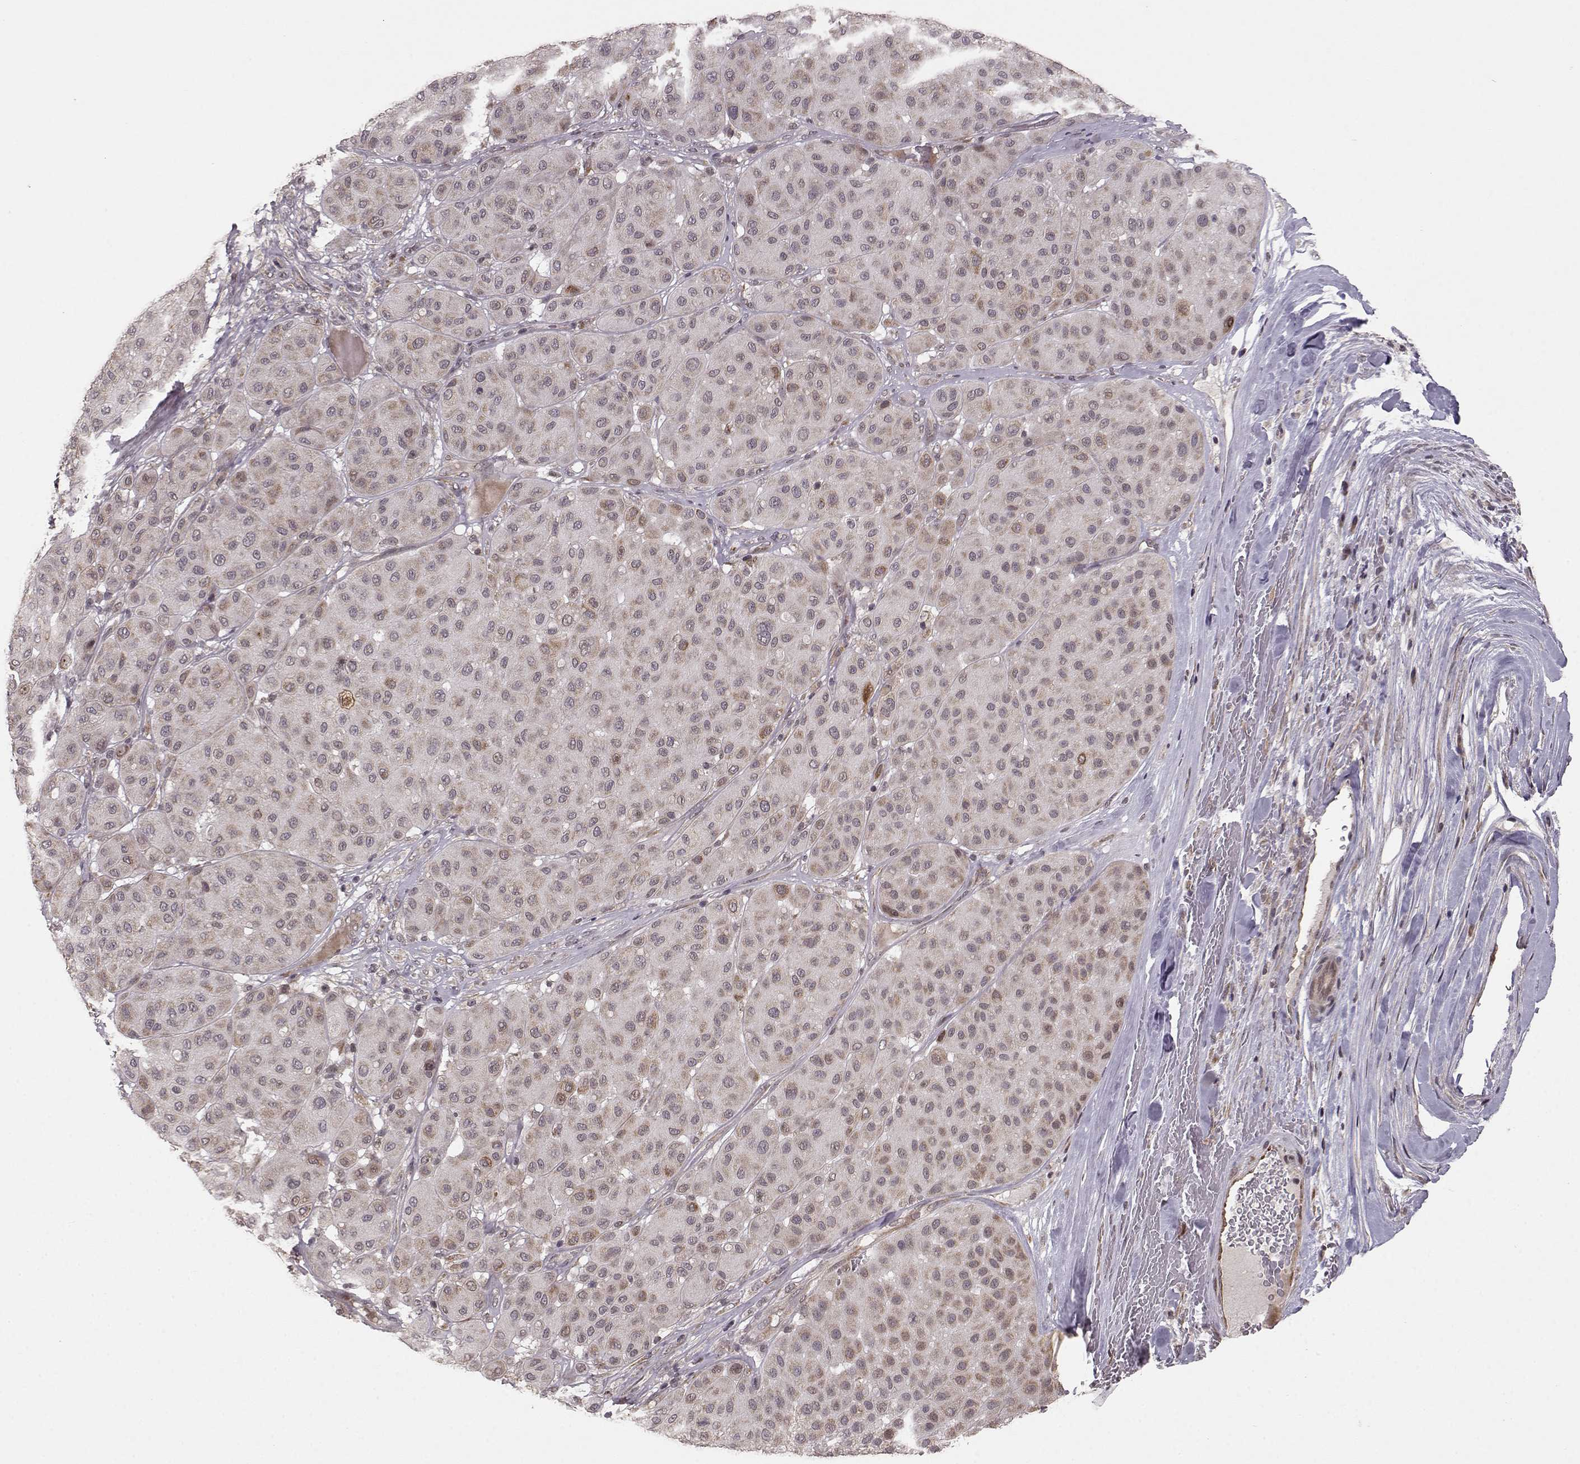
{"staining": {"intensity": "weak", "quantity": ">75%", "location": "cytoplasmic/membranous"}, "tissue": "melanoma", "cell_type": "Tumor cells", "image_type": "cancer", "snomed": [{"axis": "morphology", "description": "Malignant melanoma, Metastatic site"}, {"axis": "topography", "description": "Smooth muscle"}], "caption": "Immunohistochemical staining of melanoma demonstrates low levels of weak cytoplasmic/membranous staining in approximately >75% of tumor cells. (DAB IHC, brown staining for protein, blue staining for nuclei).", "gene": "ELOVL5", "patient": {"sex": "male", "age": 41}}